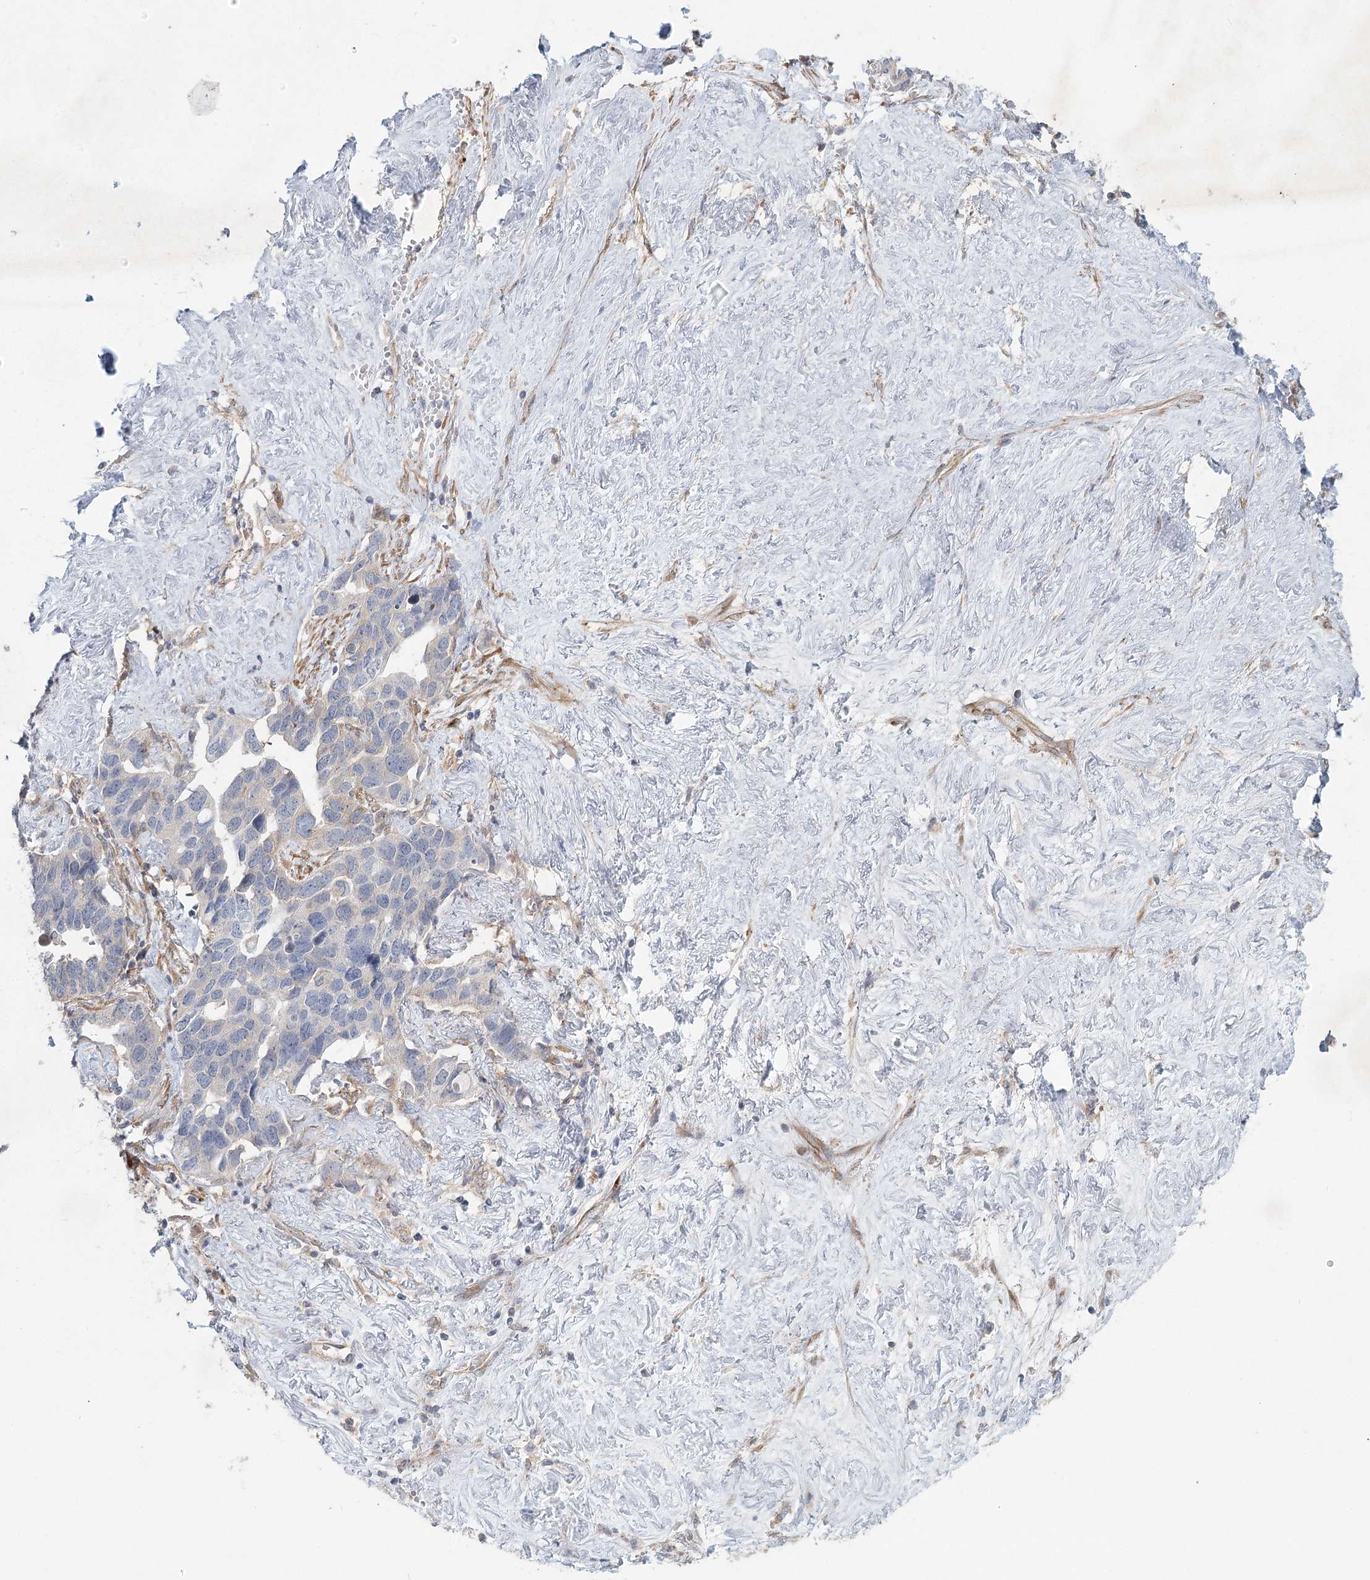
{"staining": {"intensity": "negative", "quantity": "none", "location": "none"}, "tissue": "ovarian cancer", "cell_type": "Tumor cells", "image_type": "cancer", "snomed": [{"axis": "morphology", "description": "Cystadenocarcinoma, serous, NOS"}, {"axis": "topography", "description": "Ovary"}], "caption": "Immunohistochemical staining of ovarian serous cystadenocarcinoma demonstrates no significant expression in tumor cells. (DAB (3,3'-diaminobenzidine) immunohistochemistry (IHC), high magnification).", "gene": "FAM110C", "patient": {"sex": "female", "age": 54}}